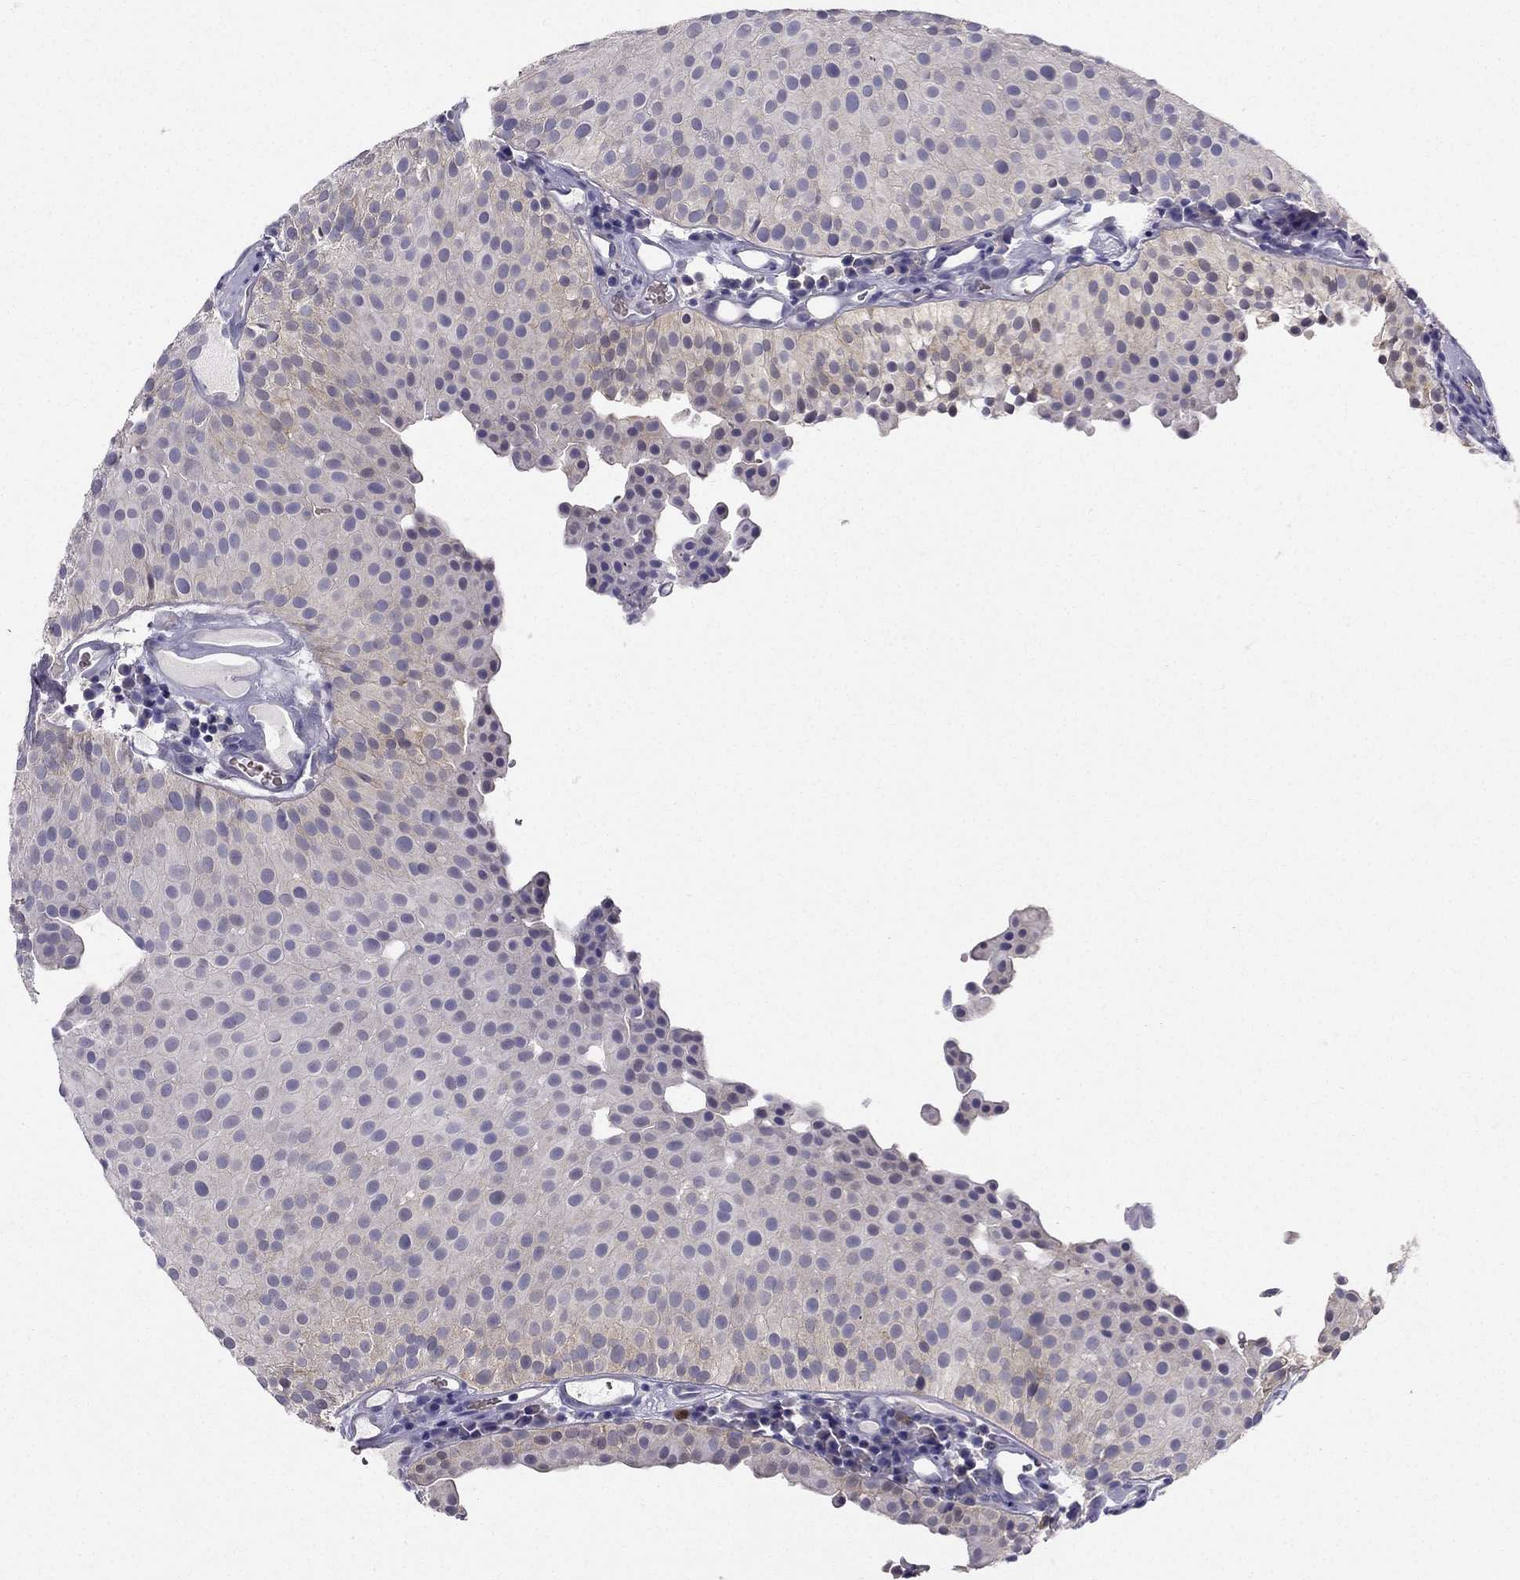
{"staining": {"intensity": "negative", "quantity": "none", "location": "none"}, "tissue": "urothelial cancer", "cell_type": "Tumor cells", "image_type": "cancer", "snomed": [{"axis": "morphology", "description": "Urothelial carcinoma, Low grade"}, {"axis": "topography", "description": "Urinary bladder"}], "caption": "High power microscopy photomicrograph of an IHC histopathology image of urothelial carcinoma (low-grade), revealing no significant expression in tumor cells.", "gene": "RSPH14", "patient": {"sex": "female", "age": 87}}